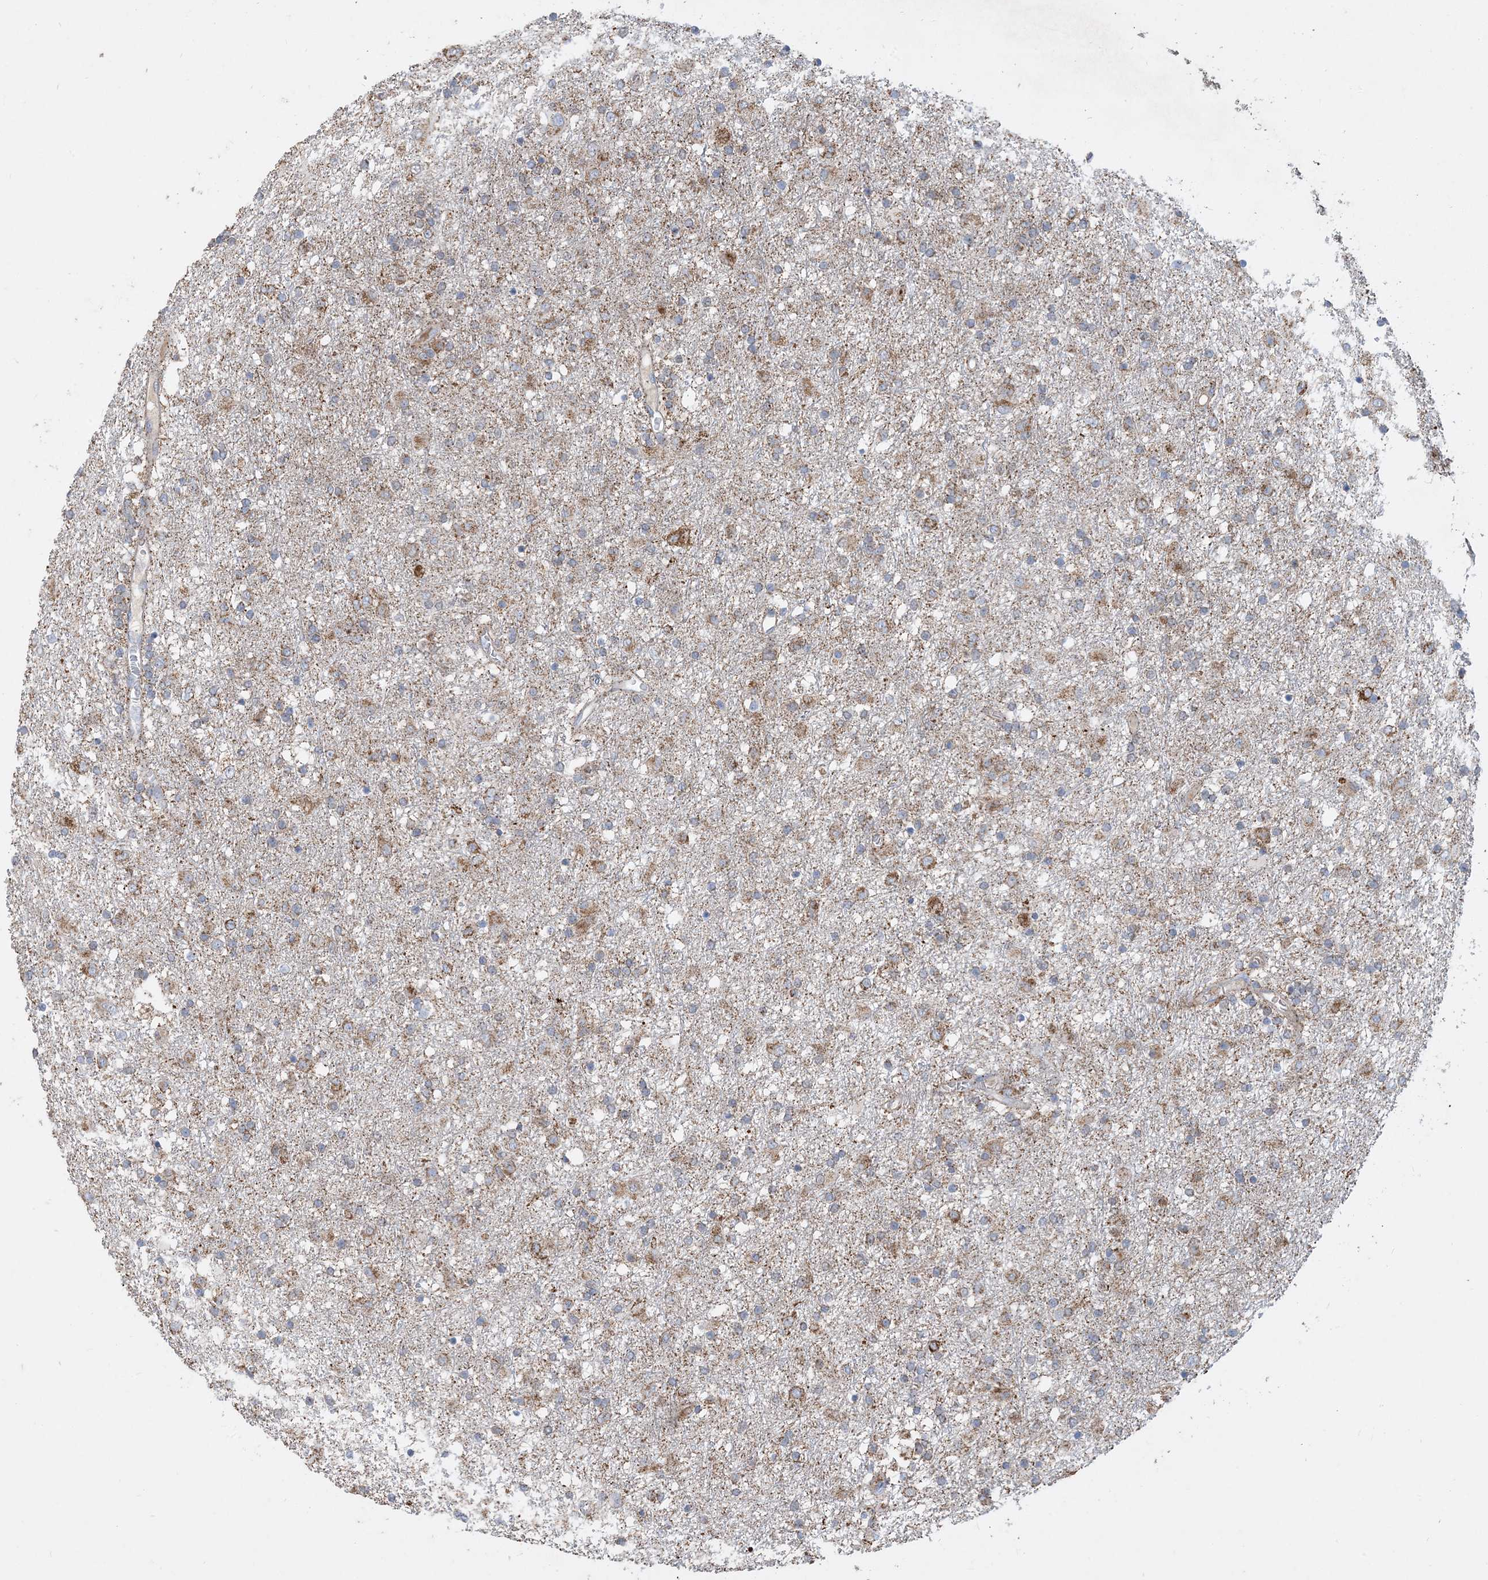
{"staining": {"intensity": "moderate", "quantity": "25%-75%", "location": "cytoplasmic/membranous"}, "tissue": "glioma", "cell_type": "Tumor cells", "image_type": "cancer", "snomed": [{"axis": "morphology", "description": "Glioma, malignant, Low grade"}, {"axis": "topography", "description": "Brain"}], "caption": "Malignant low-grade glioma was stained to show a protein in brown. There is medium levels of moderate cytoplasmic/membranous positivity in about 25%-75% of tumor cells.", "gene": "ECHDC1", "patient": {"sex": "male", "age": 65}}